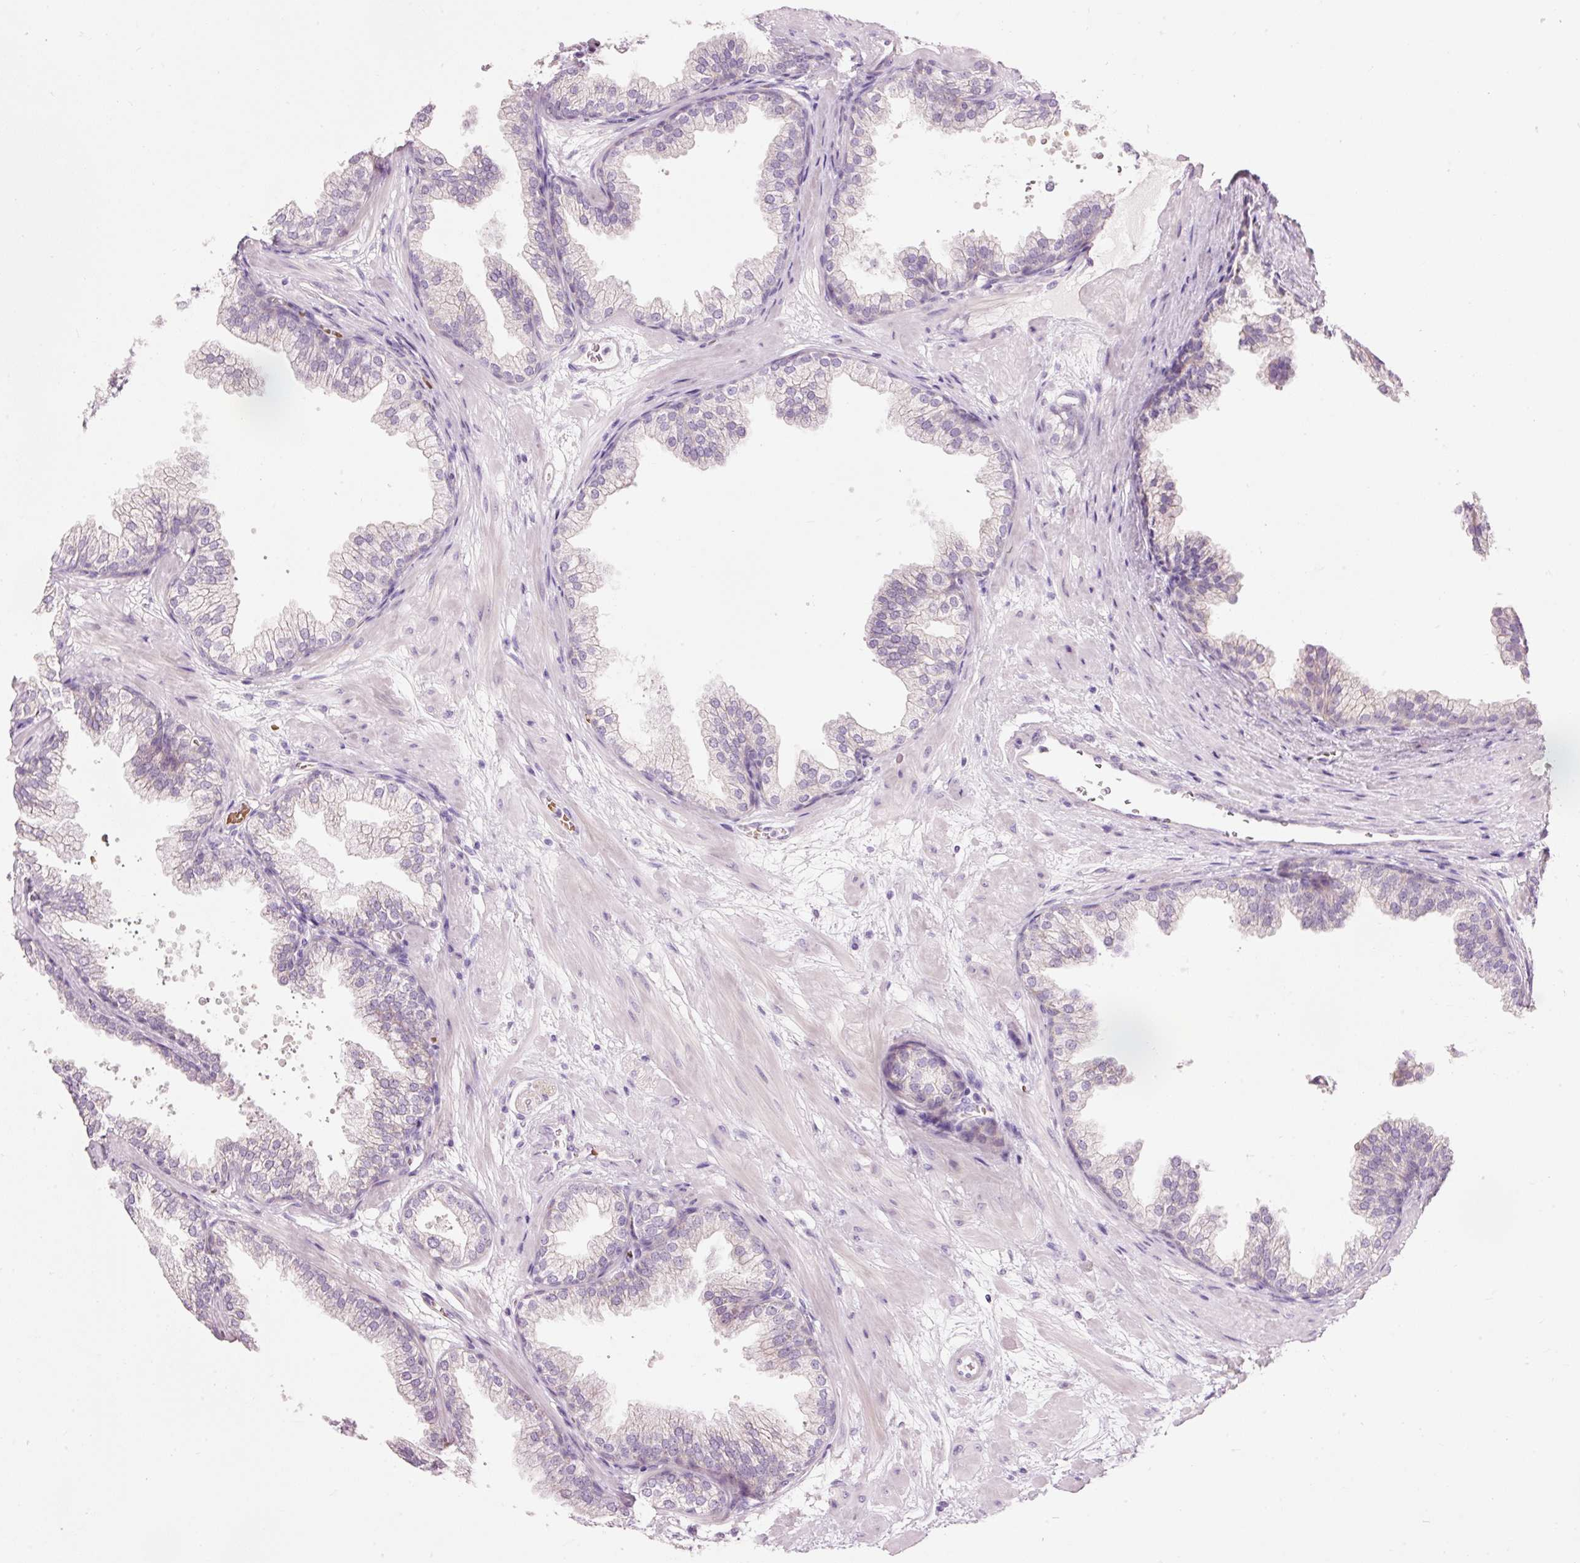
{"staining": {"intensity": "negative", "quantity": "none", "location": "none"}, "tissue": "prostate", "cell_type": "Glandular cells", "image_type": "normal", "snomed": [{"axis": "morphology", "description": "Normal tissue, NOS"}, {"axis": "topography", "description": "Prostate"}], "caption": "The immunohistochemistry (IHC) image has no significant staining in glandular cells of prostate.", "gene": "DHRS11", "patient": {"sex": "male", "age": 37}}